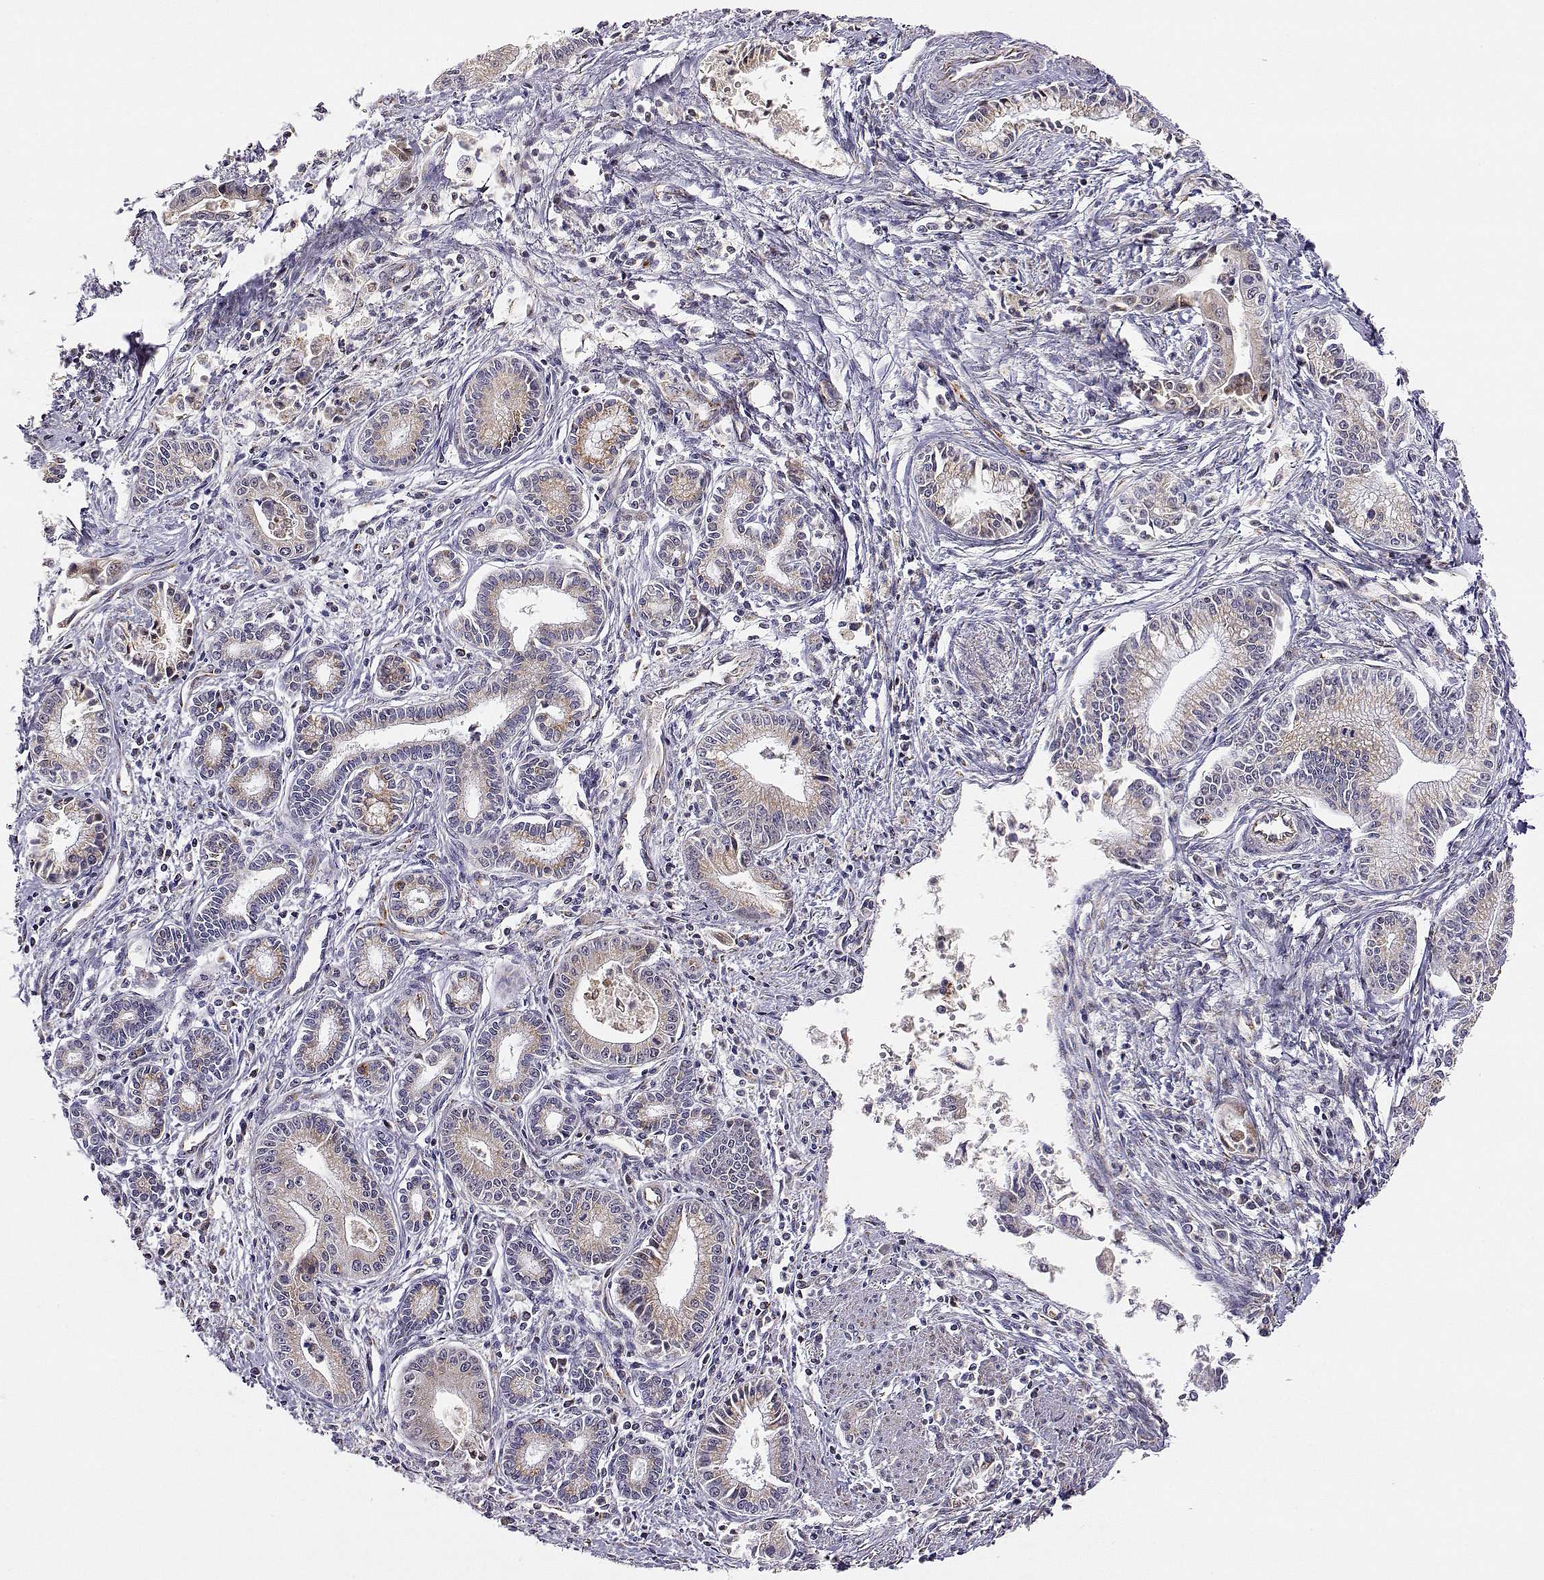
{"staining": {"intensity": "weak", "quantity": "25%-75%", "location": "cytoplasmic/membranous"}, "tissue": "pancreatic cancer", "cell_type": "Tumor cells", "image_type": "cancer", "snomed": [{"axis": "morphology", "description": "Adenocarcinoma, NOS"}, {"axis": "topography", "description": "Pancreas"}], "caption": "An IHC image of tumor tissue is shown. Protein staining in brown labels weak cytoplasmic/membranous positivity in pancreatic cancer (adenocarcinoma) within tumor cells.", "gene": "EXOG", "patient": {"sex": "female", "age": 65}}